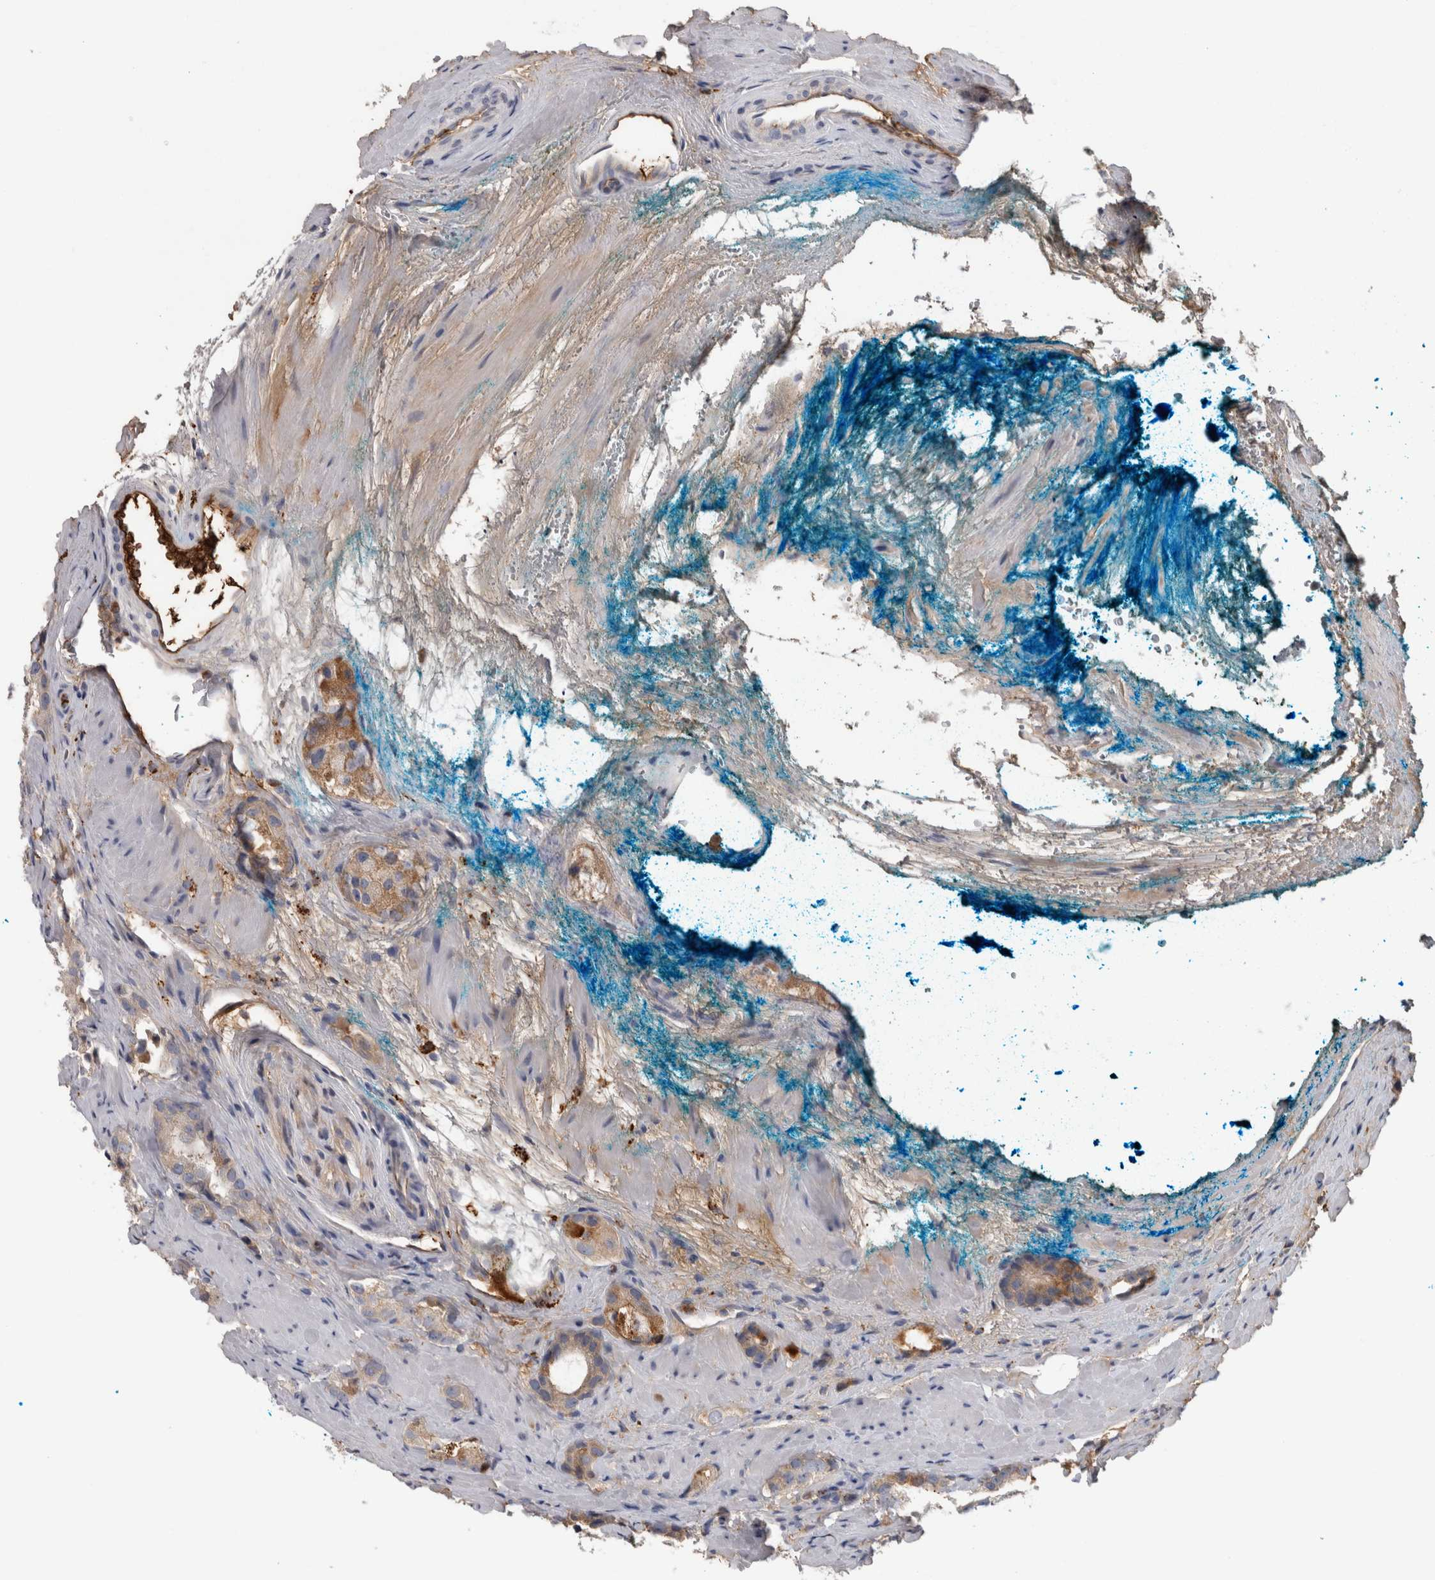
{"staining": {"intensity": "moderate", "quantity": "25%-75%", "location": "cytoplasmic/membranous"}, "tissue": "prostate cancer", "cell_type": "Tumor cells", "image_type": "cancer", "snomed": [{"axis": "morphology", "description": "Adenocarcinoma, High grade"}, {"axis": "topography", "description": "Prostate"}], "caption": "Prostate cancer stained for a protein reveals moderate cytoplasmic/membranous positivity in tumor cells.", "gene": "TBCE", "patient": {"sex": "male", "age": 63}}